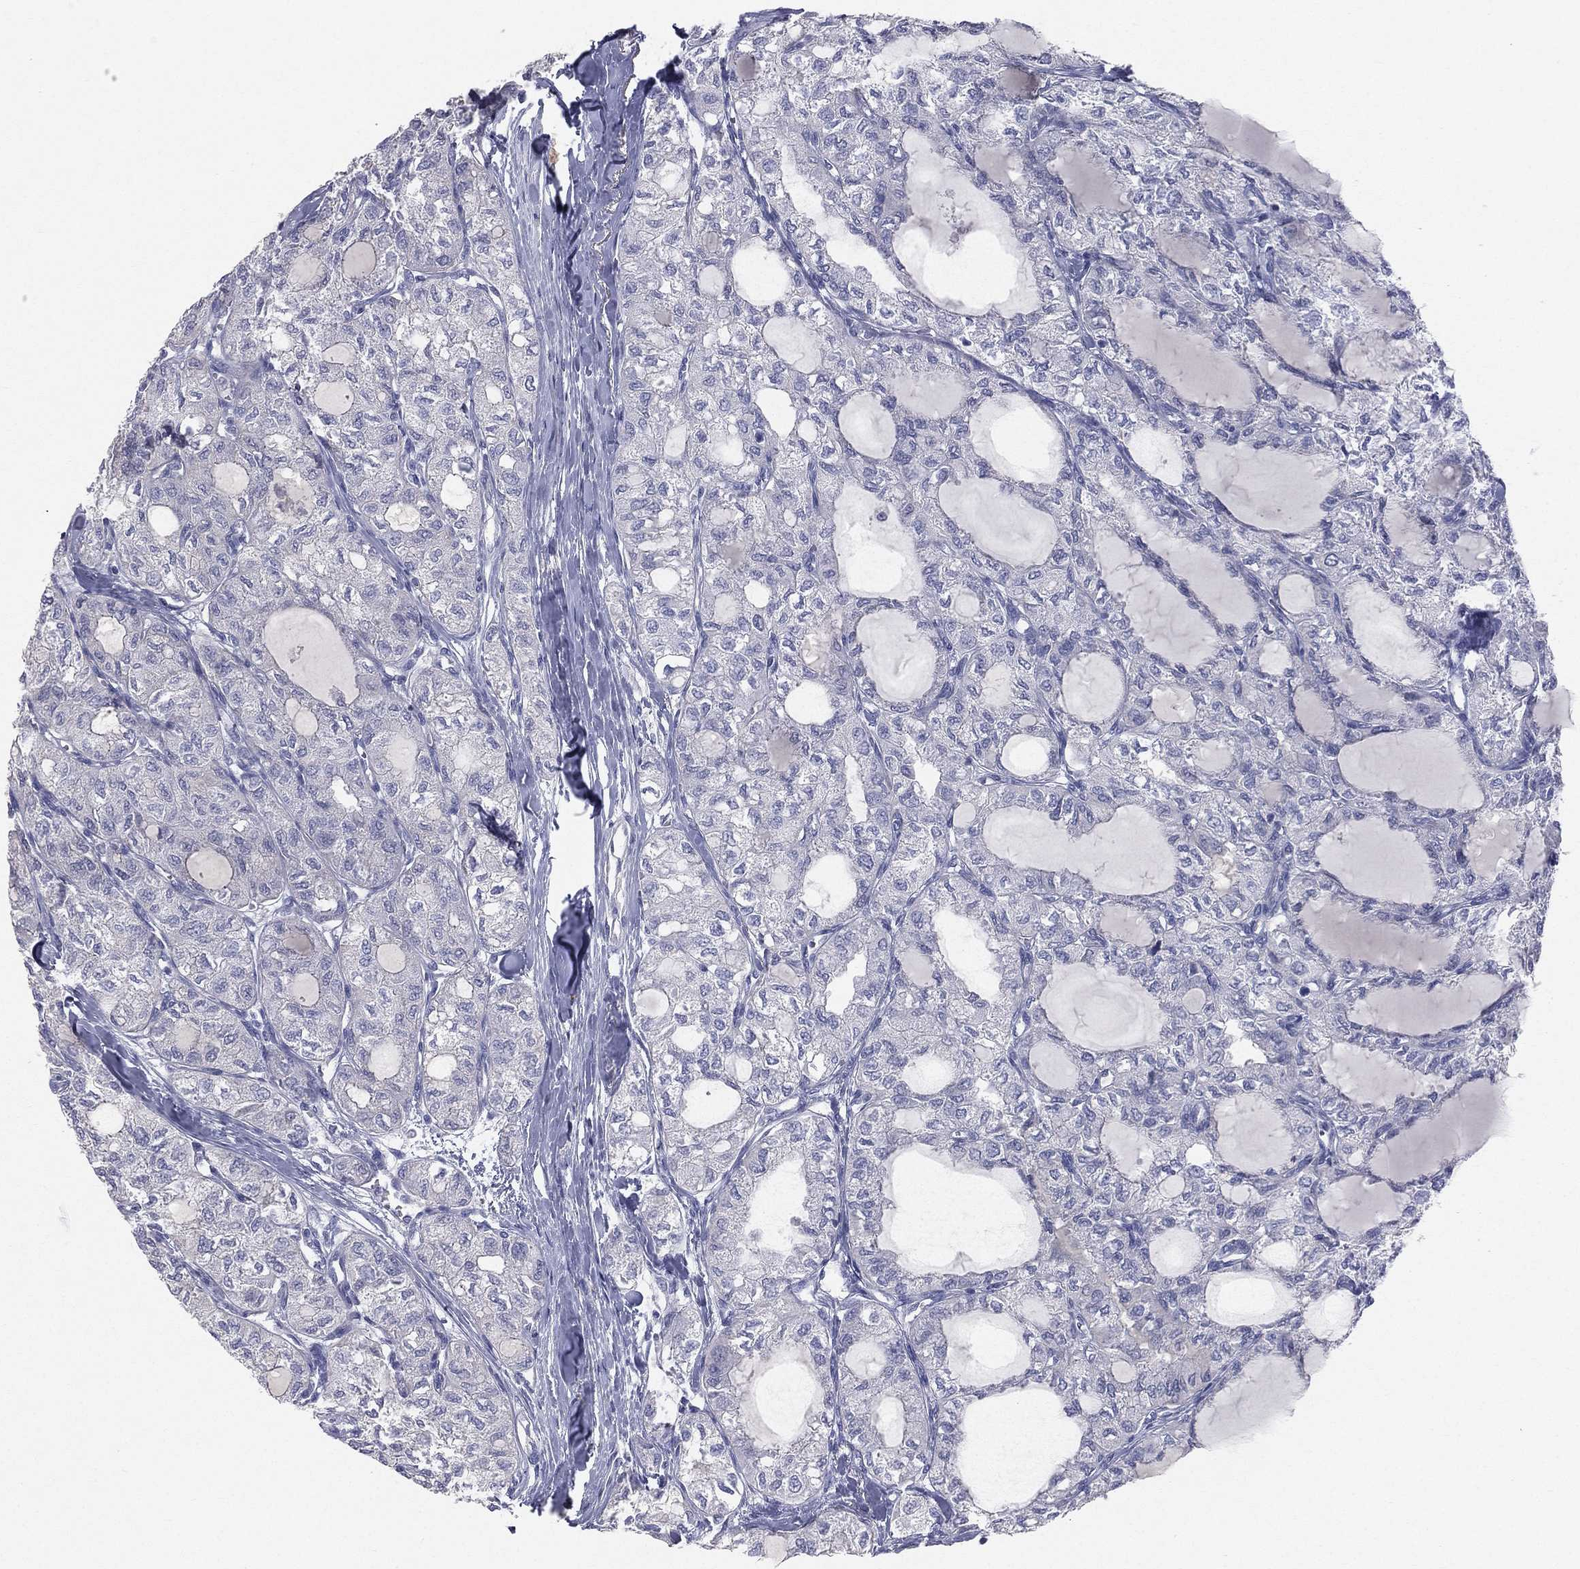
{"staining": {"intensity": "negative", "quantity": "none", "location": "none"}, "tissue": "thyroid cancer", "cell_type": "Tumor cells", "image_type": "cancer", "snomed": [{"axis": "morphology", "description": "Follicular adenoma carcinoma, NOS"}, {"axis": "topography", "description": "Thyroid gland"}], "caption": "This is a micrograph of immunohistochemistry (IHC) staining of thyroid follicular adenoma carcinoma, which shows no expression in tumor cells. (DAB (3,3'-diaminobenzidine) immunohistochemistry (IHC) visualized using brightfield microscopy, high magnification).", "gene": "STK31", "patient": {"sex": "male", "age": 75}}